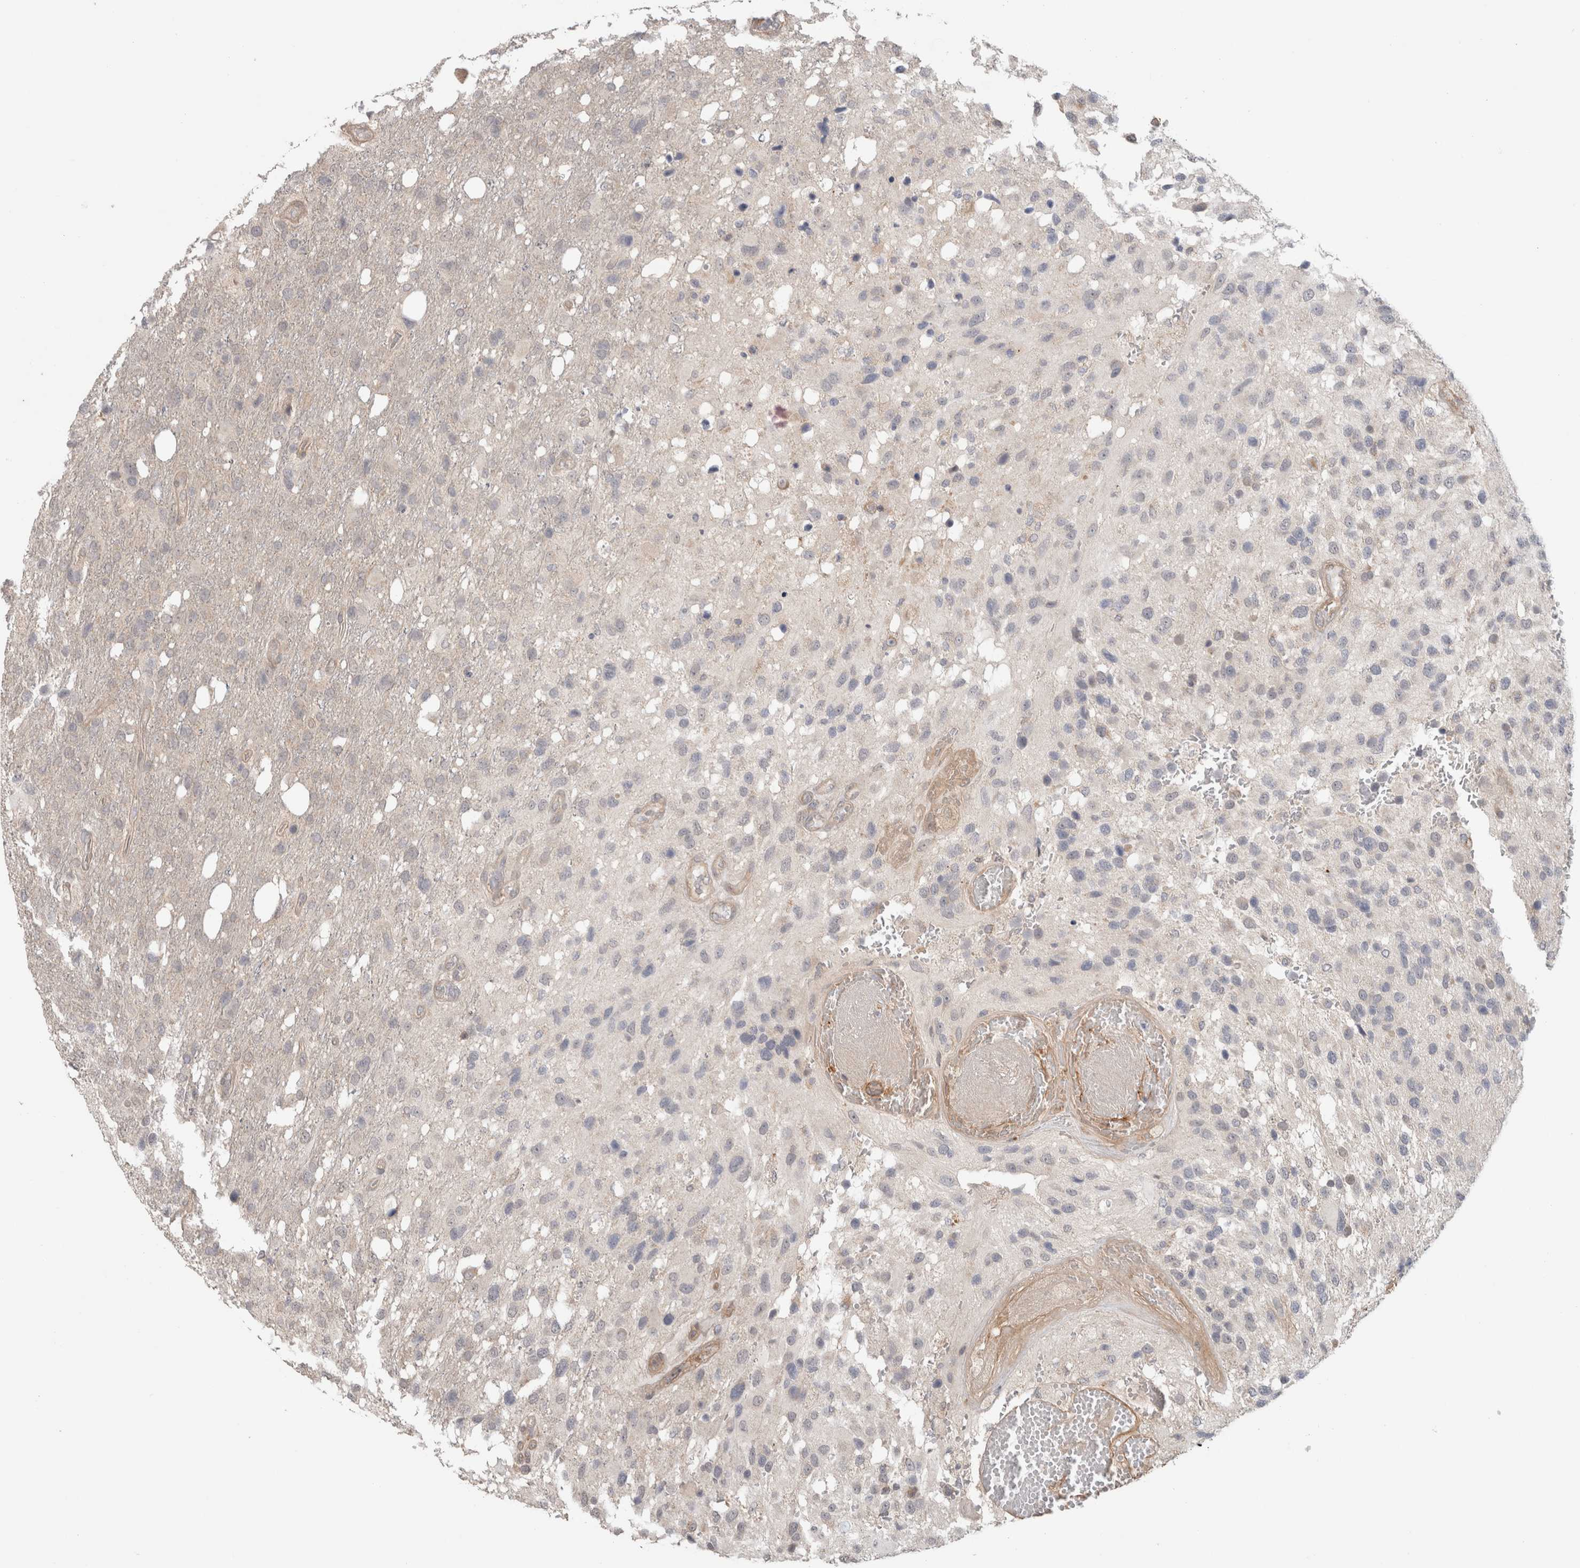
{"staining": {"intensity": "negative", "quantity": "none", "location": "none"}, "tissue": "glioma", "cell_type": "Tumor cells", "image_type": "cancer", "snomed": [{"axis": "morphology", "description": "Glioma, malignant, High grade"}, {"axis": "topography", "description": "Brain"}], "caption": "The micrograph exhibits no staining of tumor cells in glioma.", "gene": "HSPG2", "patient": {"sex": "female", "age": 58}}